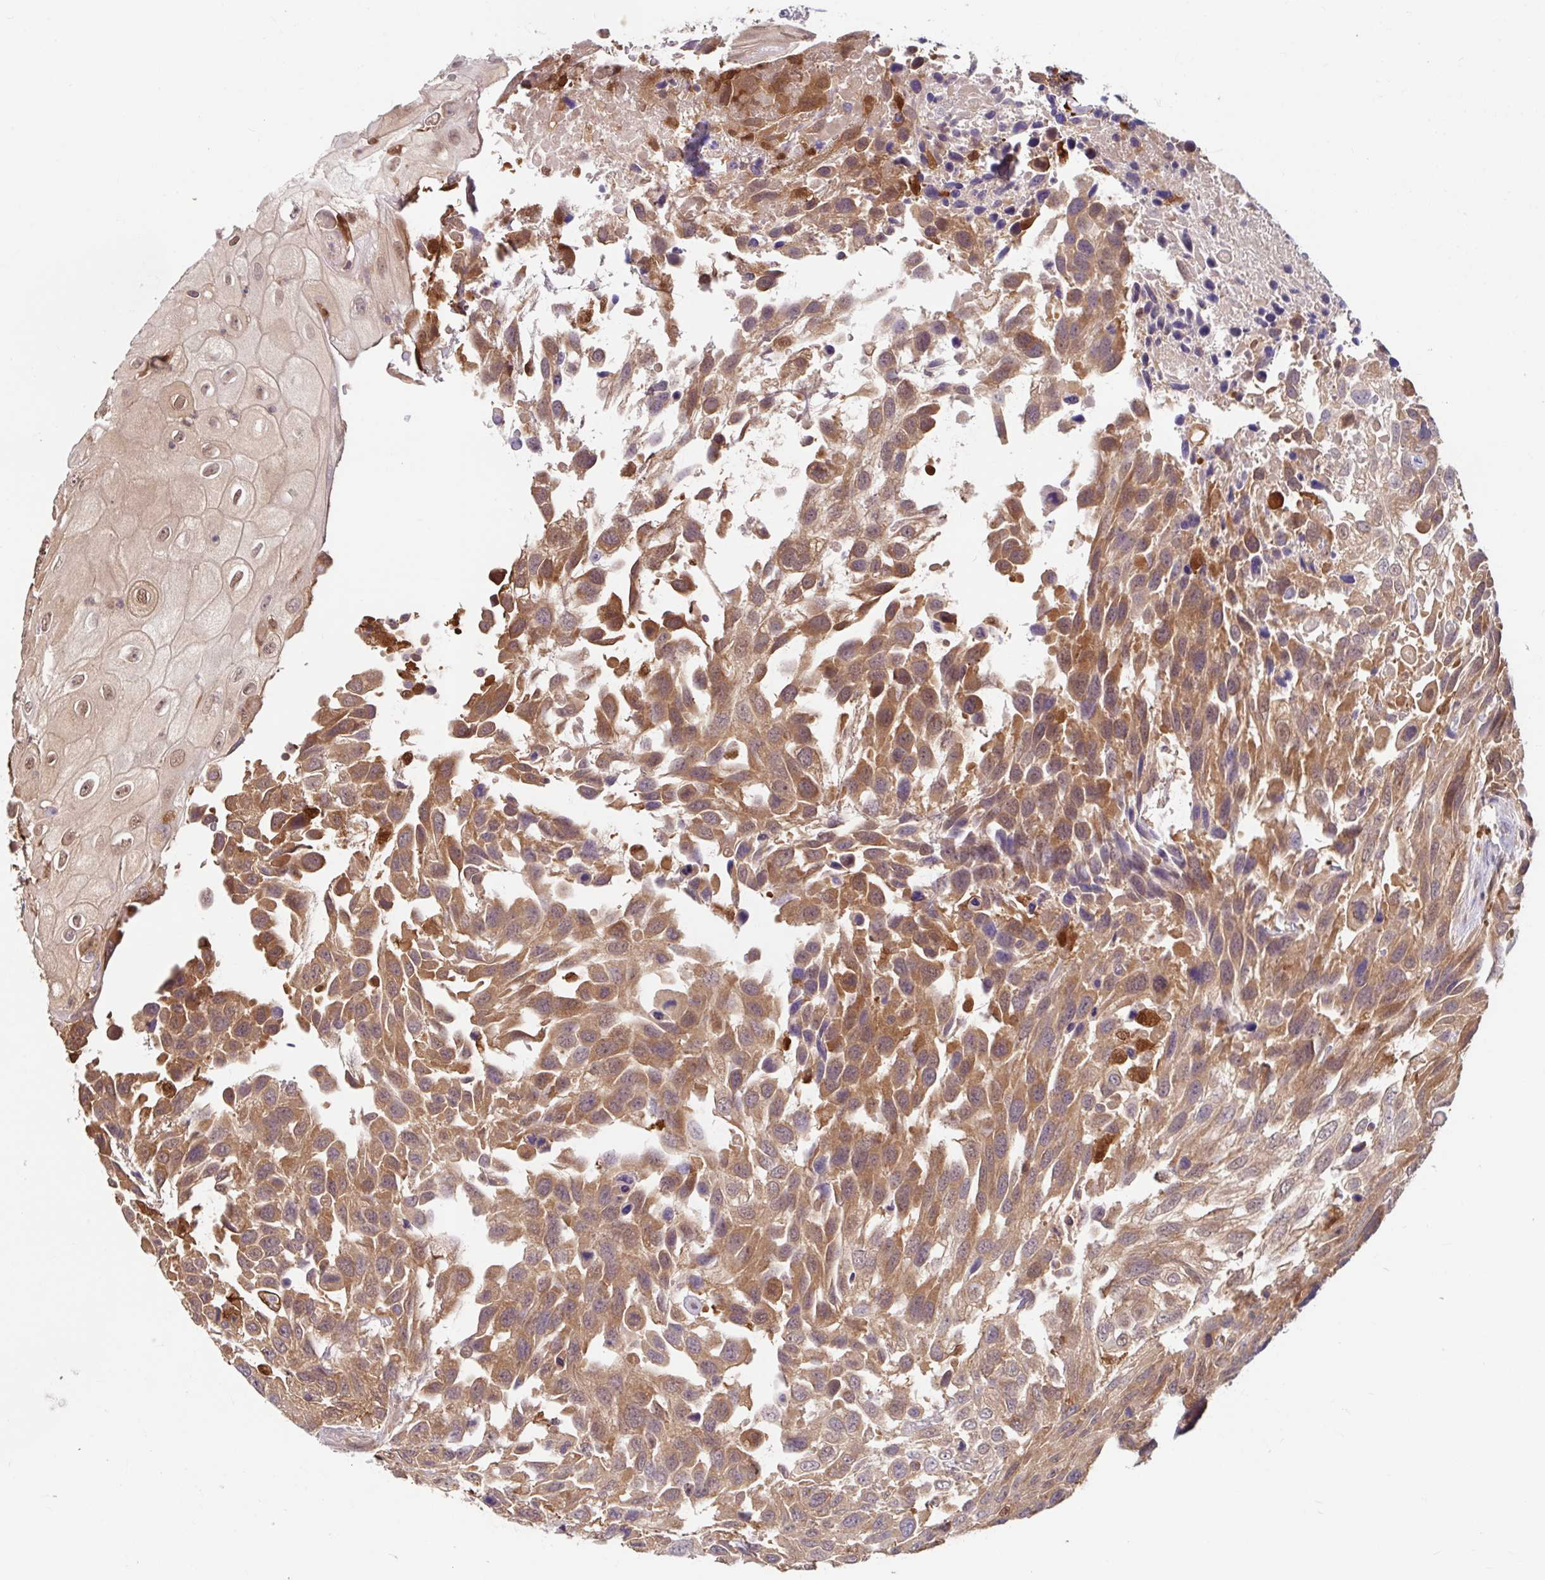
{"staining": {"intensity": "moderate", "quantity": ">75%", "location": "cytoplasmic/membranous,nuclear"}, "tissue": "urothelial cancer", "cell_type": "Tumor cells", "image_type": "cancer", "snomed": [{"axis": "morphology", "description": "Urothelial carcinoma, High grade"}, {"axis": "topography", "description": "Urinary bladder"}], "caption": "Immunohistochemistry (IHC) staining of urothelial cancer, which shows medium levels of moderate cytoplasmic/membranous and nuclear positivity in approximately >75% of tumor cells indicating moderate cytoplasmic/membranous and nuclear protein positivity. The staining was performed using DAB (3,3'-diaminobenzidine) (brown) for protein detection and nuclei were counterstained in hematoxylin (blue).", "gene": "BLVRA", "patient": {"sex": "female", "age": 70}}